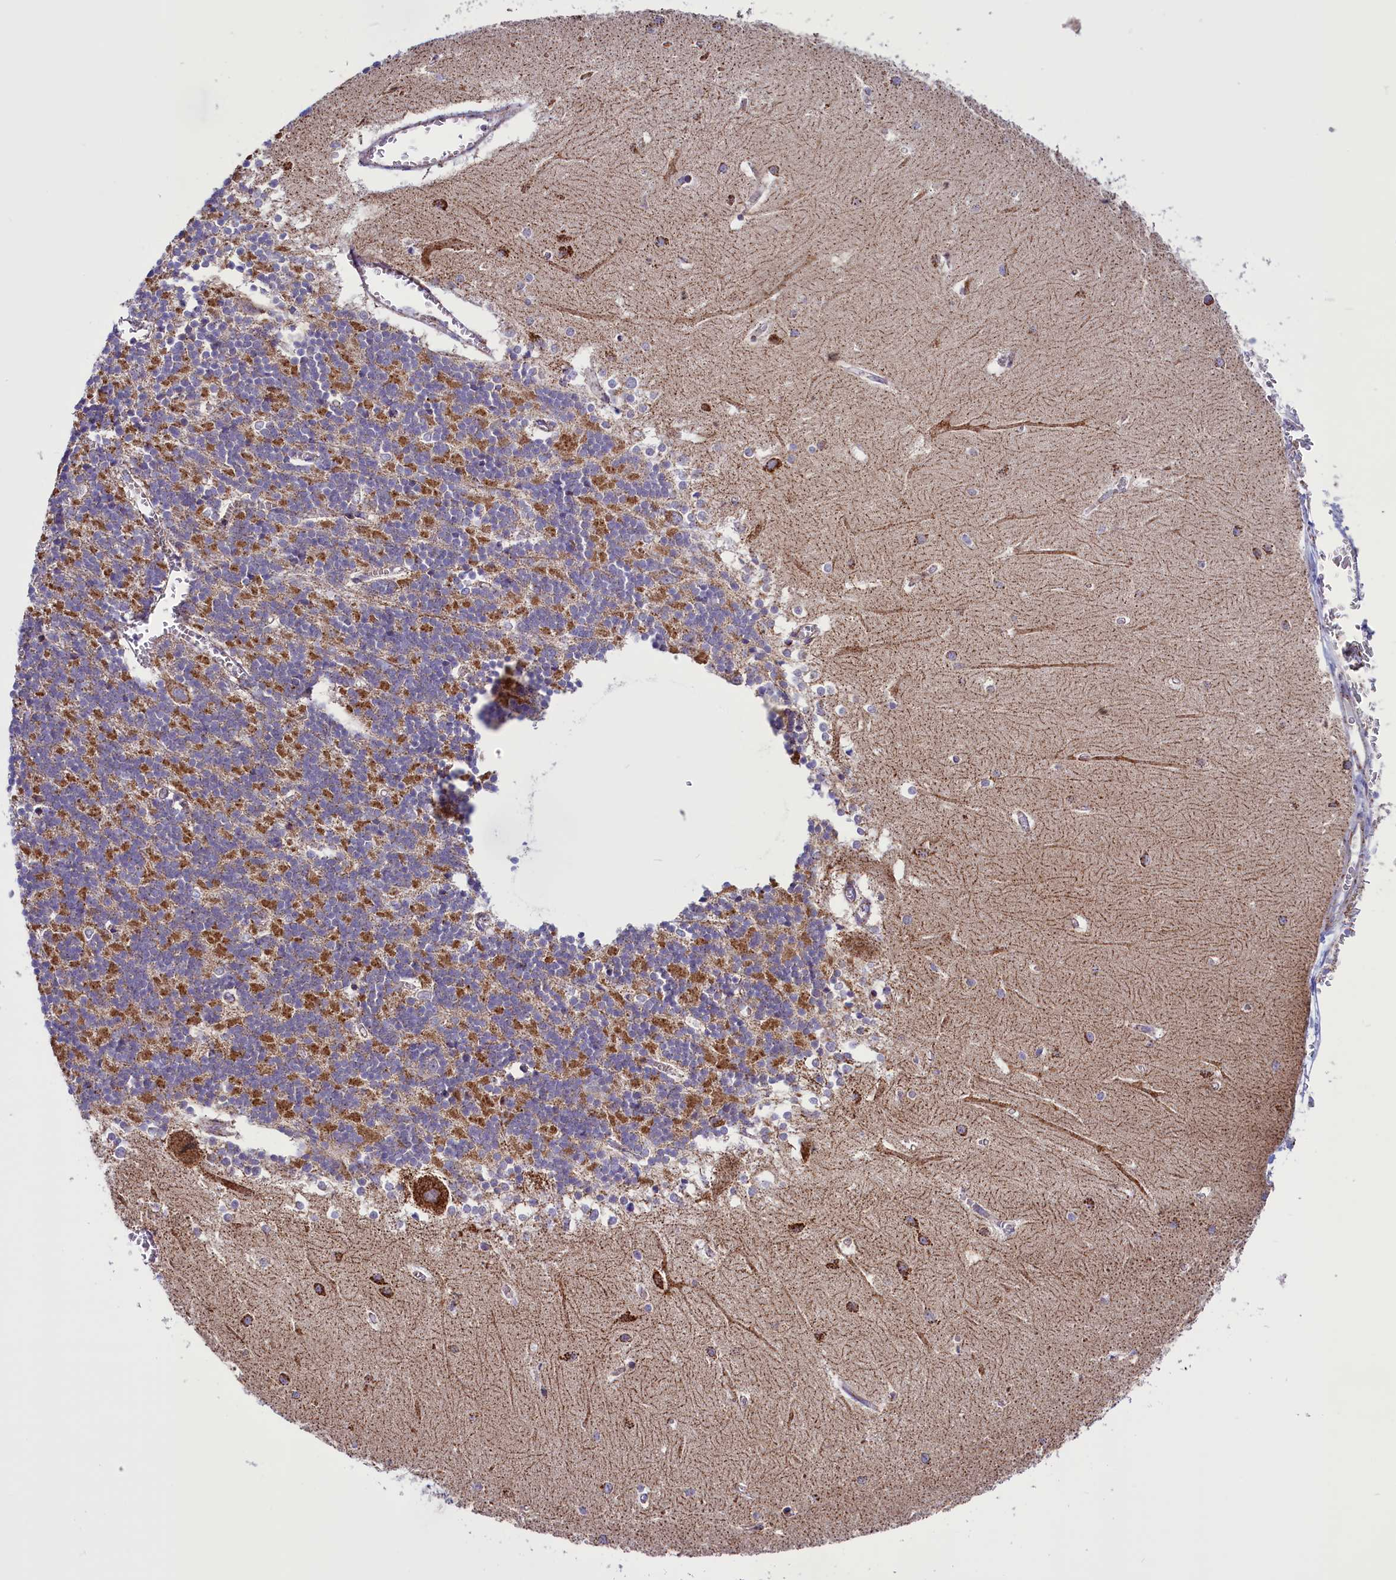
{"staining": {"intensity": "moderate", "quantity": "25%-75%", "location": "cytoplasmic/membranous"}, "tissue": "cerebellum", "cell_type": "Cells in granular layer", "image_type": "normal", "snomed": [{"axis": "morphology", "description": "Normal tissue, NOS"}, {"axis": "topography", "description": "Cerebellum"}], "caption": "Immunohistochemistry photomicrograph of benign human cerebellum stained for a protein (brown), which exhibits medium levels of moderate cytoplasmic/membranous expression in approximately 25%-75% of cells in granular layer.", "gene": "ICA1L", "patient": {"sex": "male", "age": 37}}